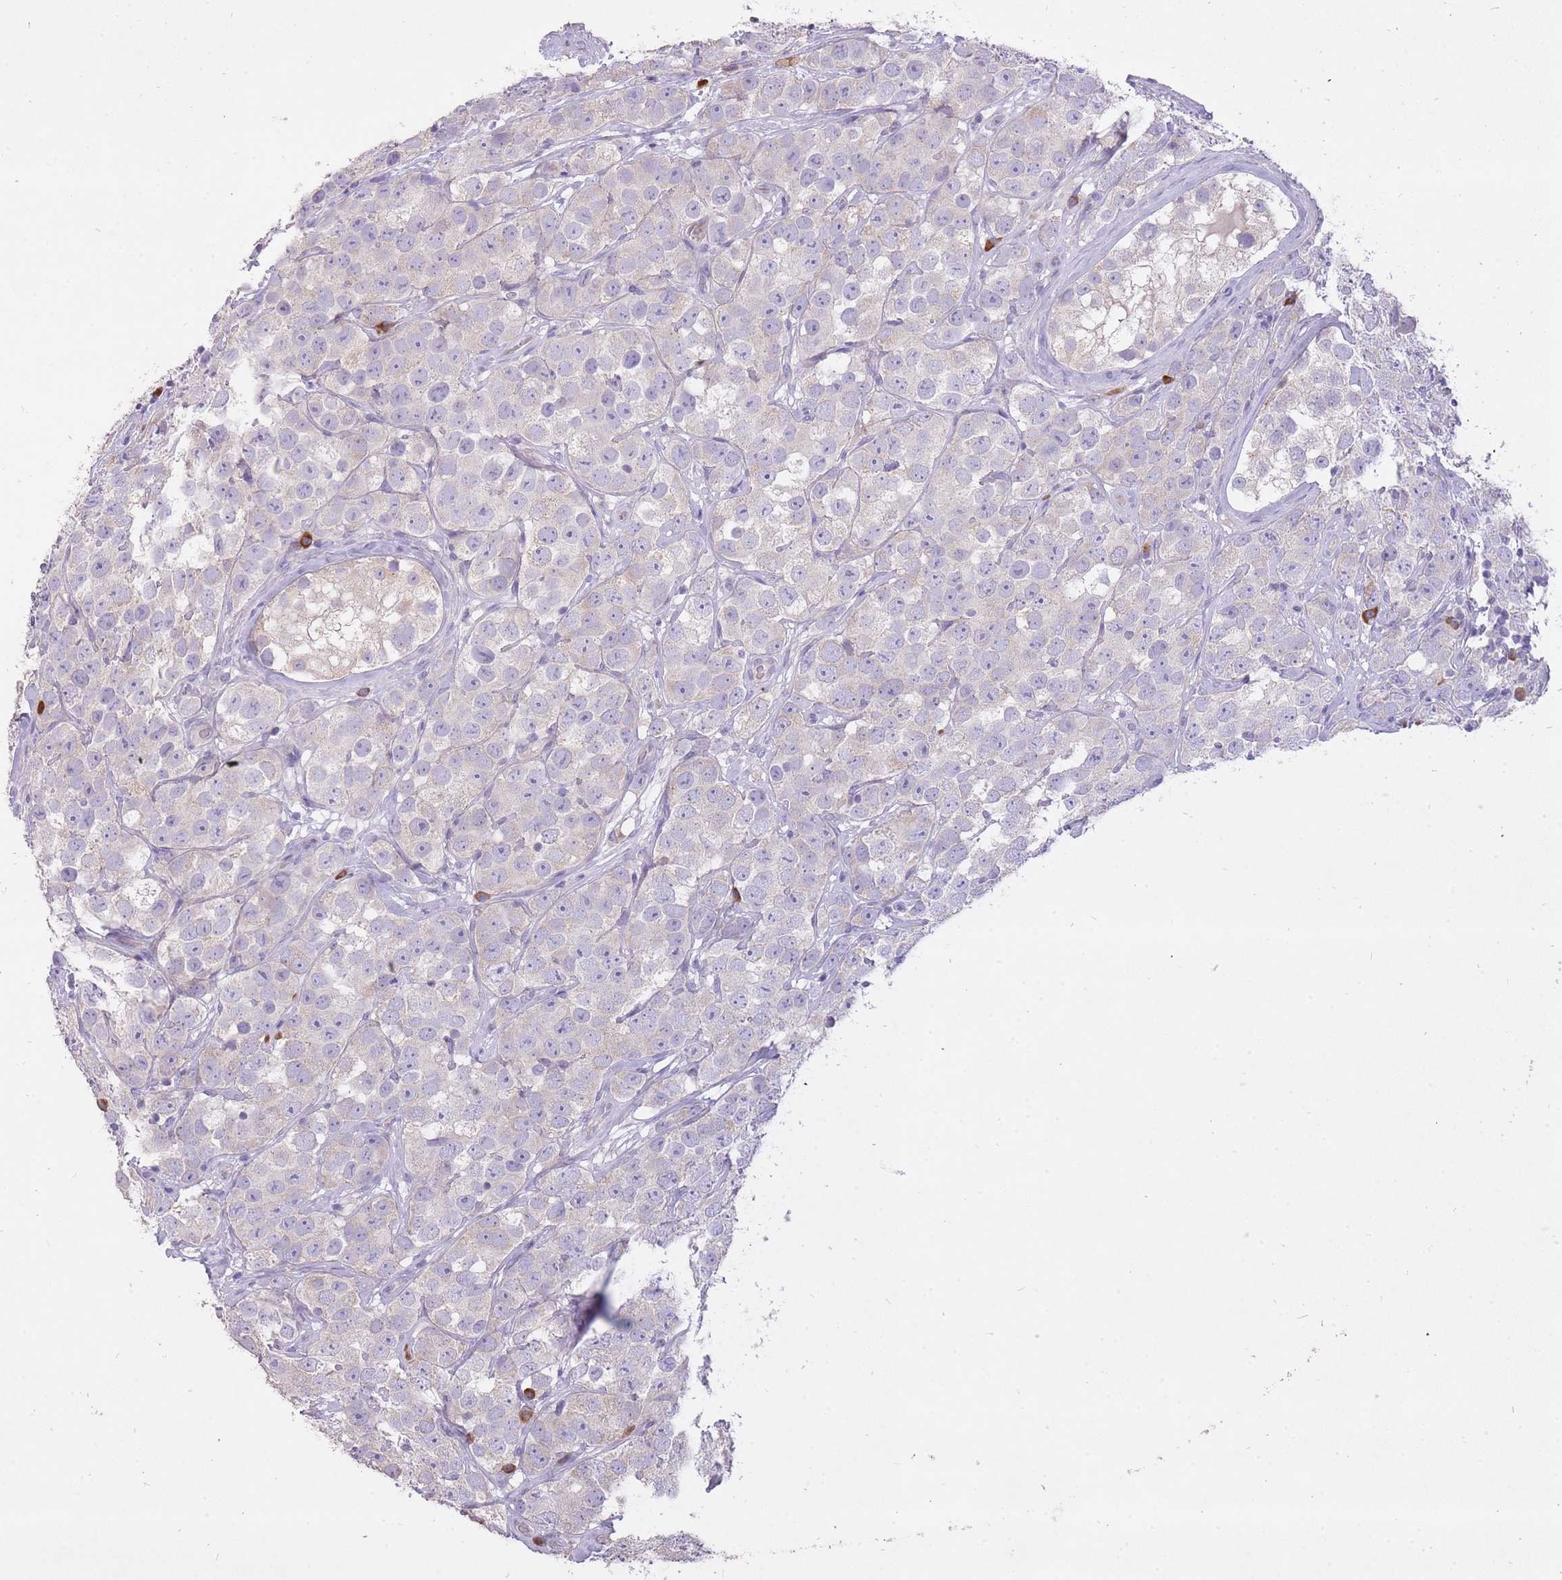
{"staining": {"intensity": "negative", "quantity": "none", "location": "none"}, "tissue": "testis cancer", "cell_type": "Tumor cells", "image_type": "cancer", "snomed": [{"axis": "morphology", "description": "Seminoma, NOS"}, {"axis": "topography", "description": "Testis"}], "caption": "The micrograph exhibits no staining of tumor cells in testis seminoma.", "gene": "FRG2C", "patient": {"sex": "male", "age": 28}}